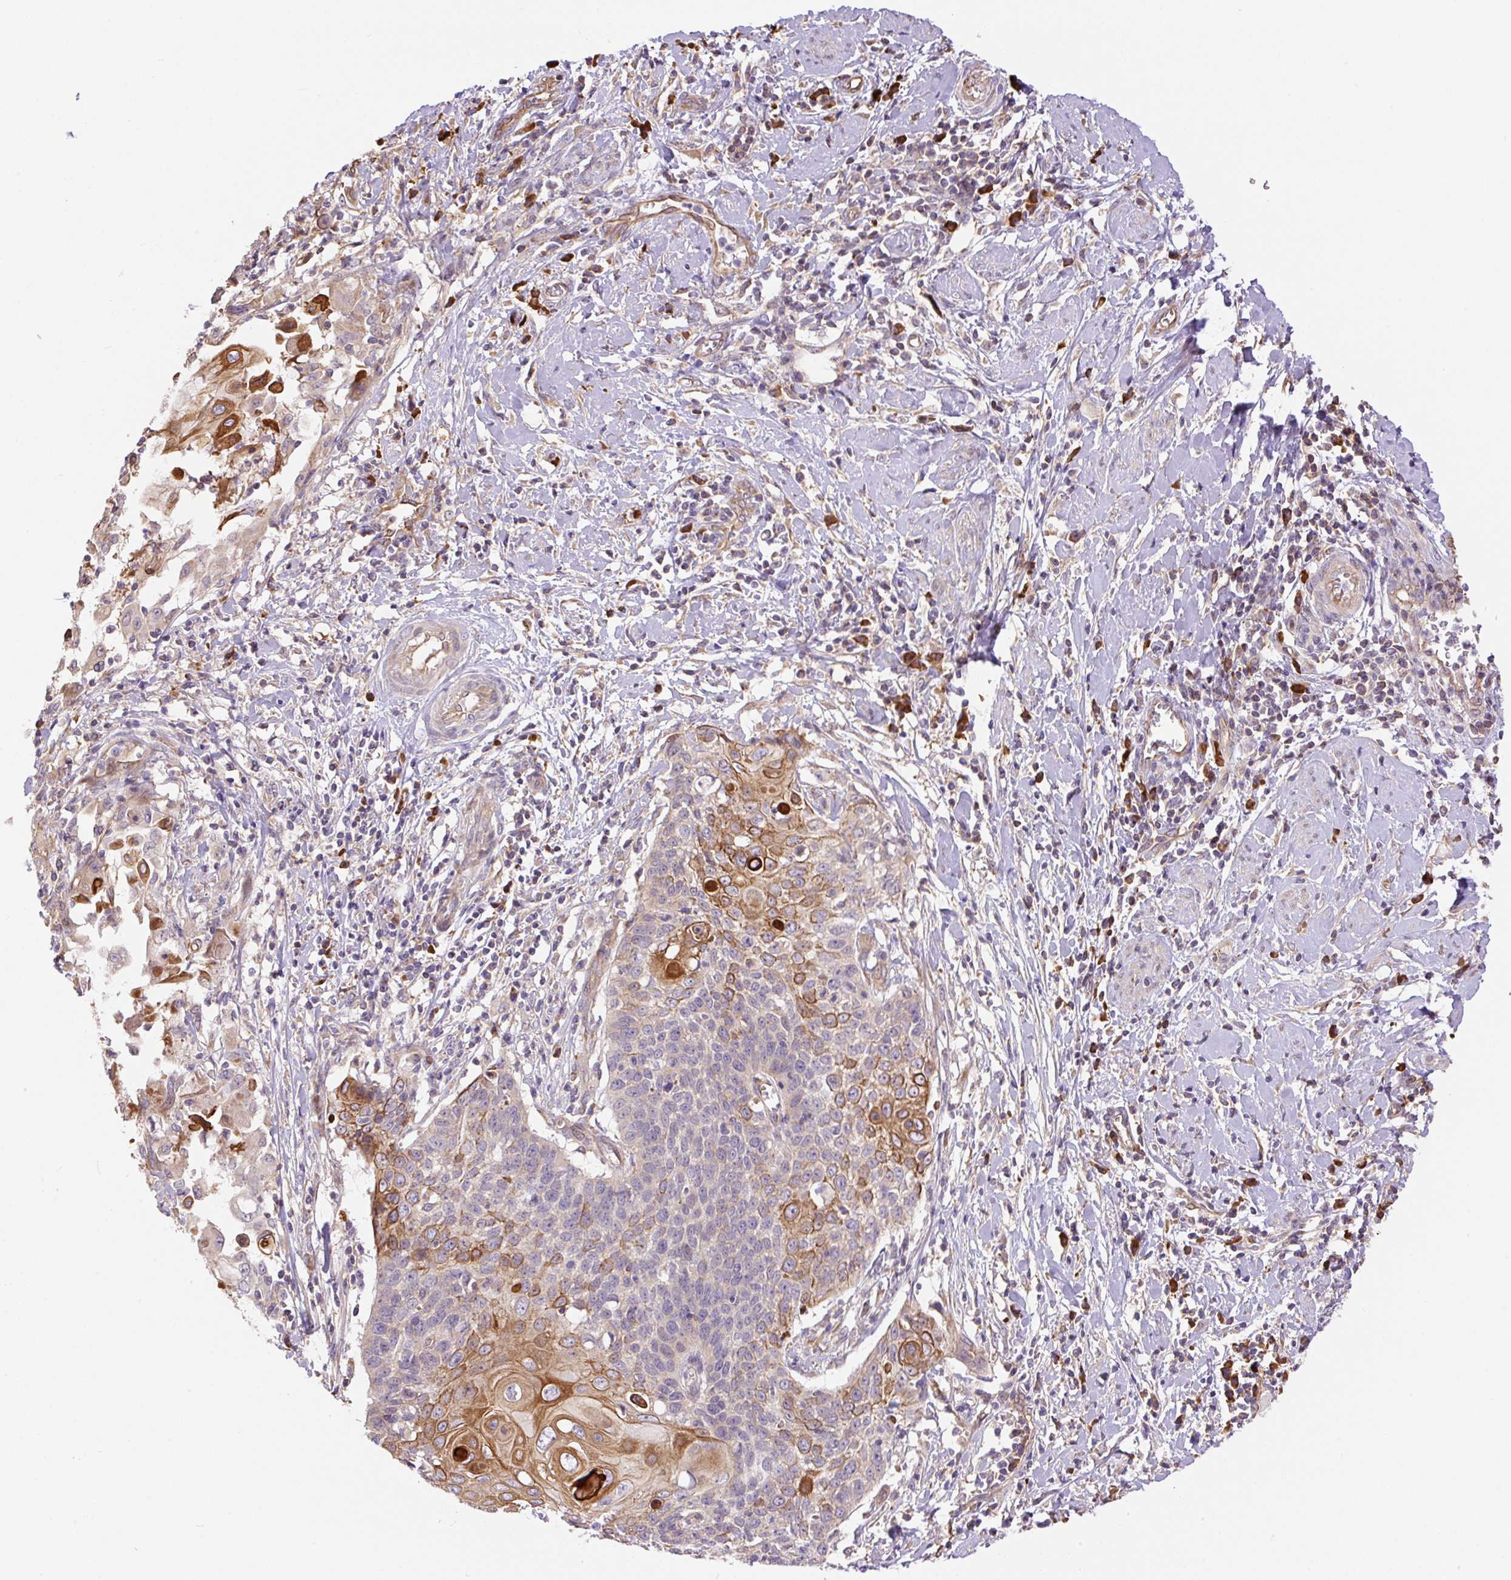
{"staining": {"intensity": "moderate", "quantity": "<25%", "location": "cytoplasmic/membranous"}, "tissue": "cervical cancer", "cell_type": "Tumor cells", "image_type": "cancer", "snomed": [{"axis": "morphology", "description": "Squamous cell carcinoma, NOS"}, {"axis": "topography", "description": "Cervix"}], "caption": "Cervical cancer stained with DAB immunohistochemistry (IHC) displays low levels of moderate cytoplasmic/membranous staining in approximately <25% of tumor cells.", "gene": "PPME1", "patient": {"sex": "female", "age": 39}}